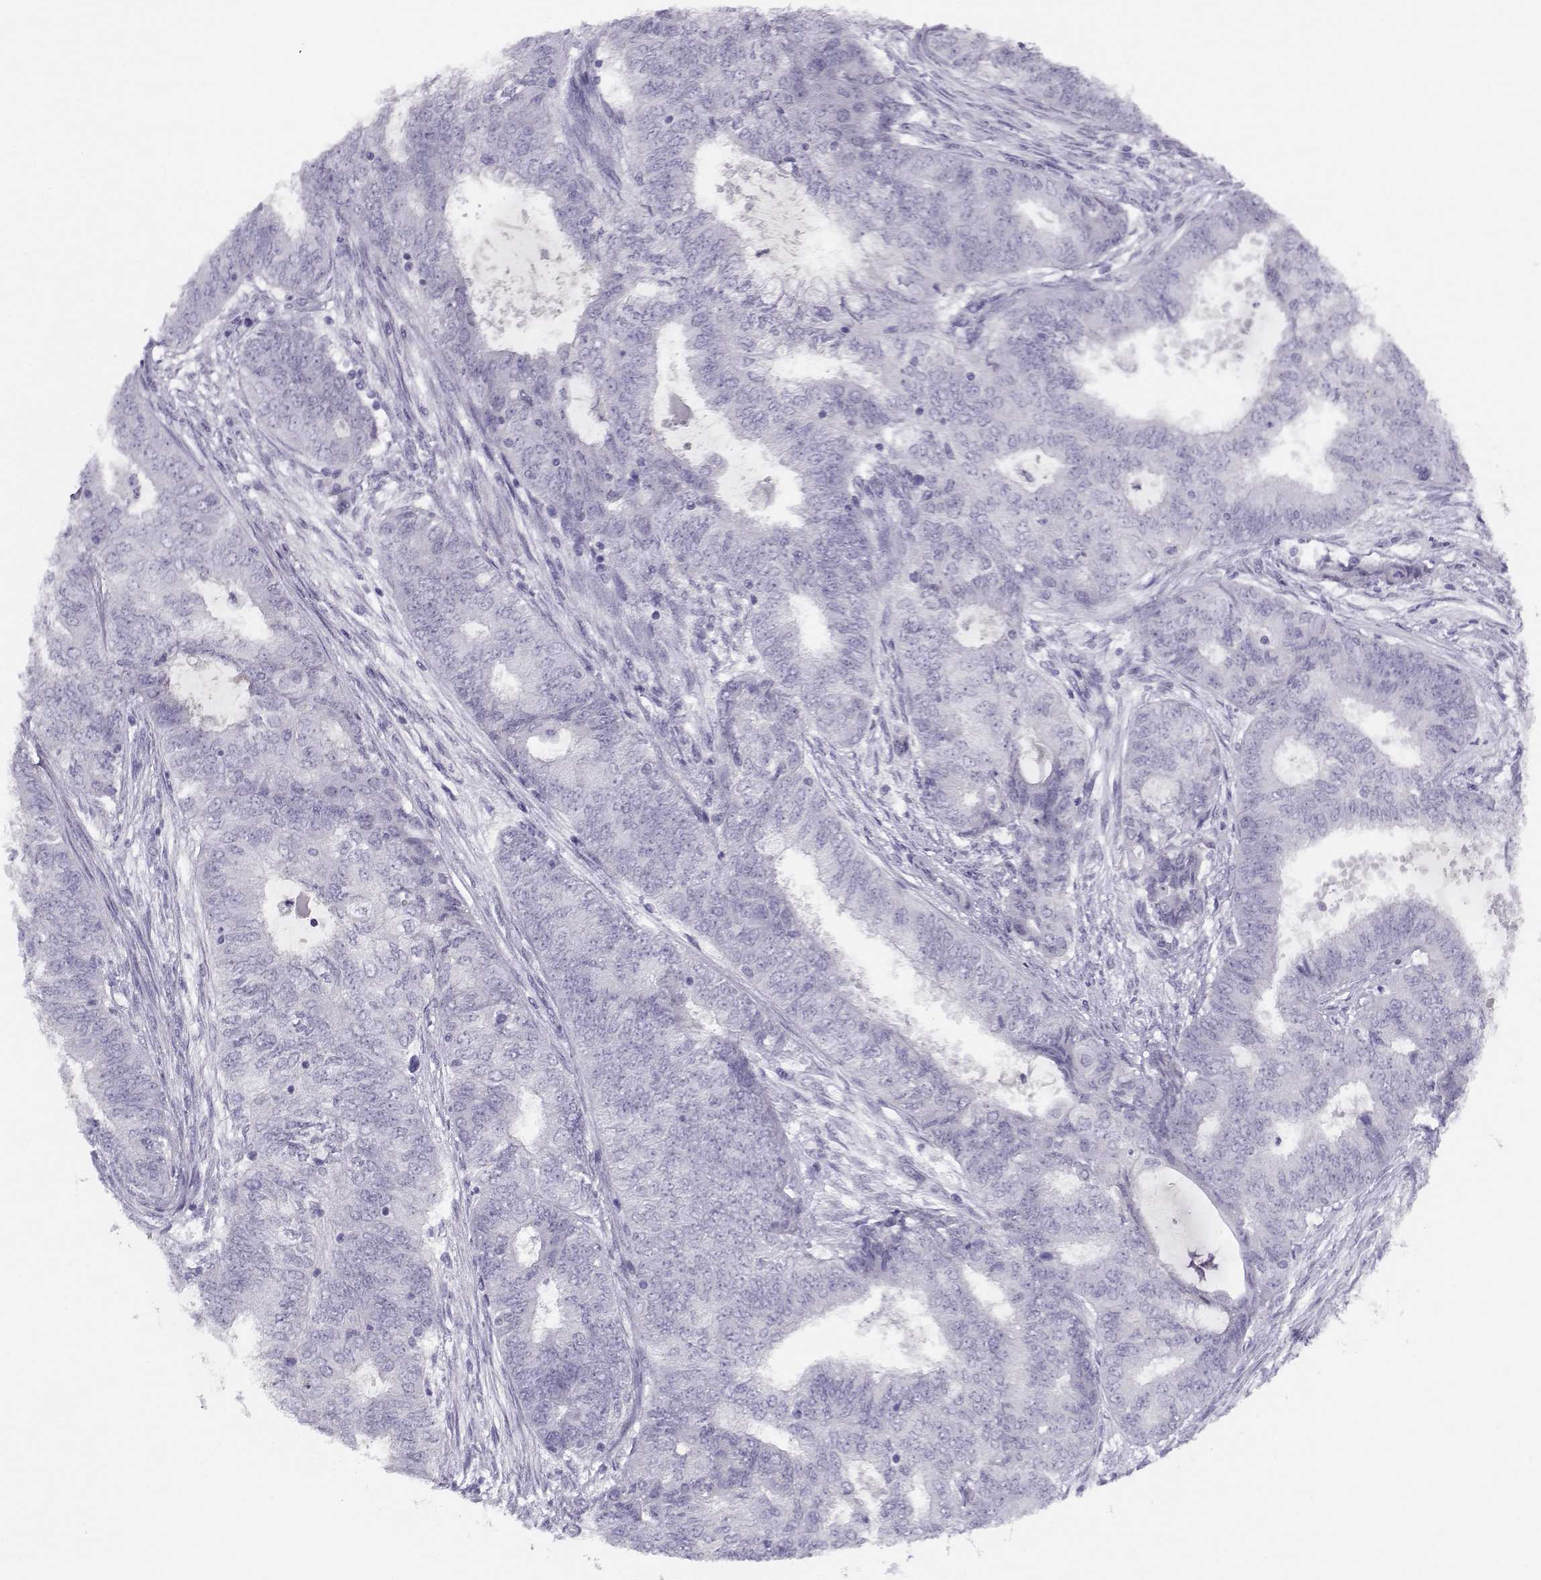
{"staining": {"intensity": "negative", "quantity": "none", "location": "none"}, "tissue": "endometrial cancer", "cell_type": "Tumor cells", "image_type": "cancer", "snomed": [{"axis": "morphology", "description": "Adenocarcinoma, NOS"}, {"axis": "topography", "description": "Endometrium"}], "caption": "This is an immunohistochemistry image of human endometrial cancer. There is no staining in tumor cells.", "gene": "CFAP77", "patient": {"sex": "female", "age": 62}}